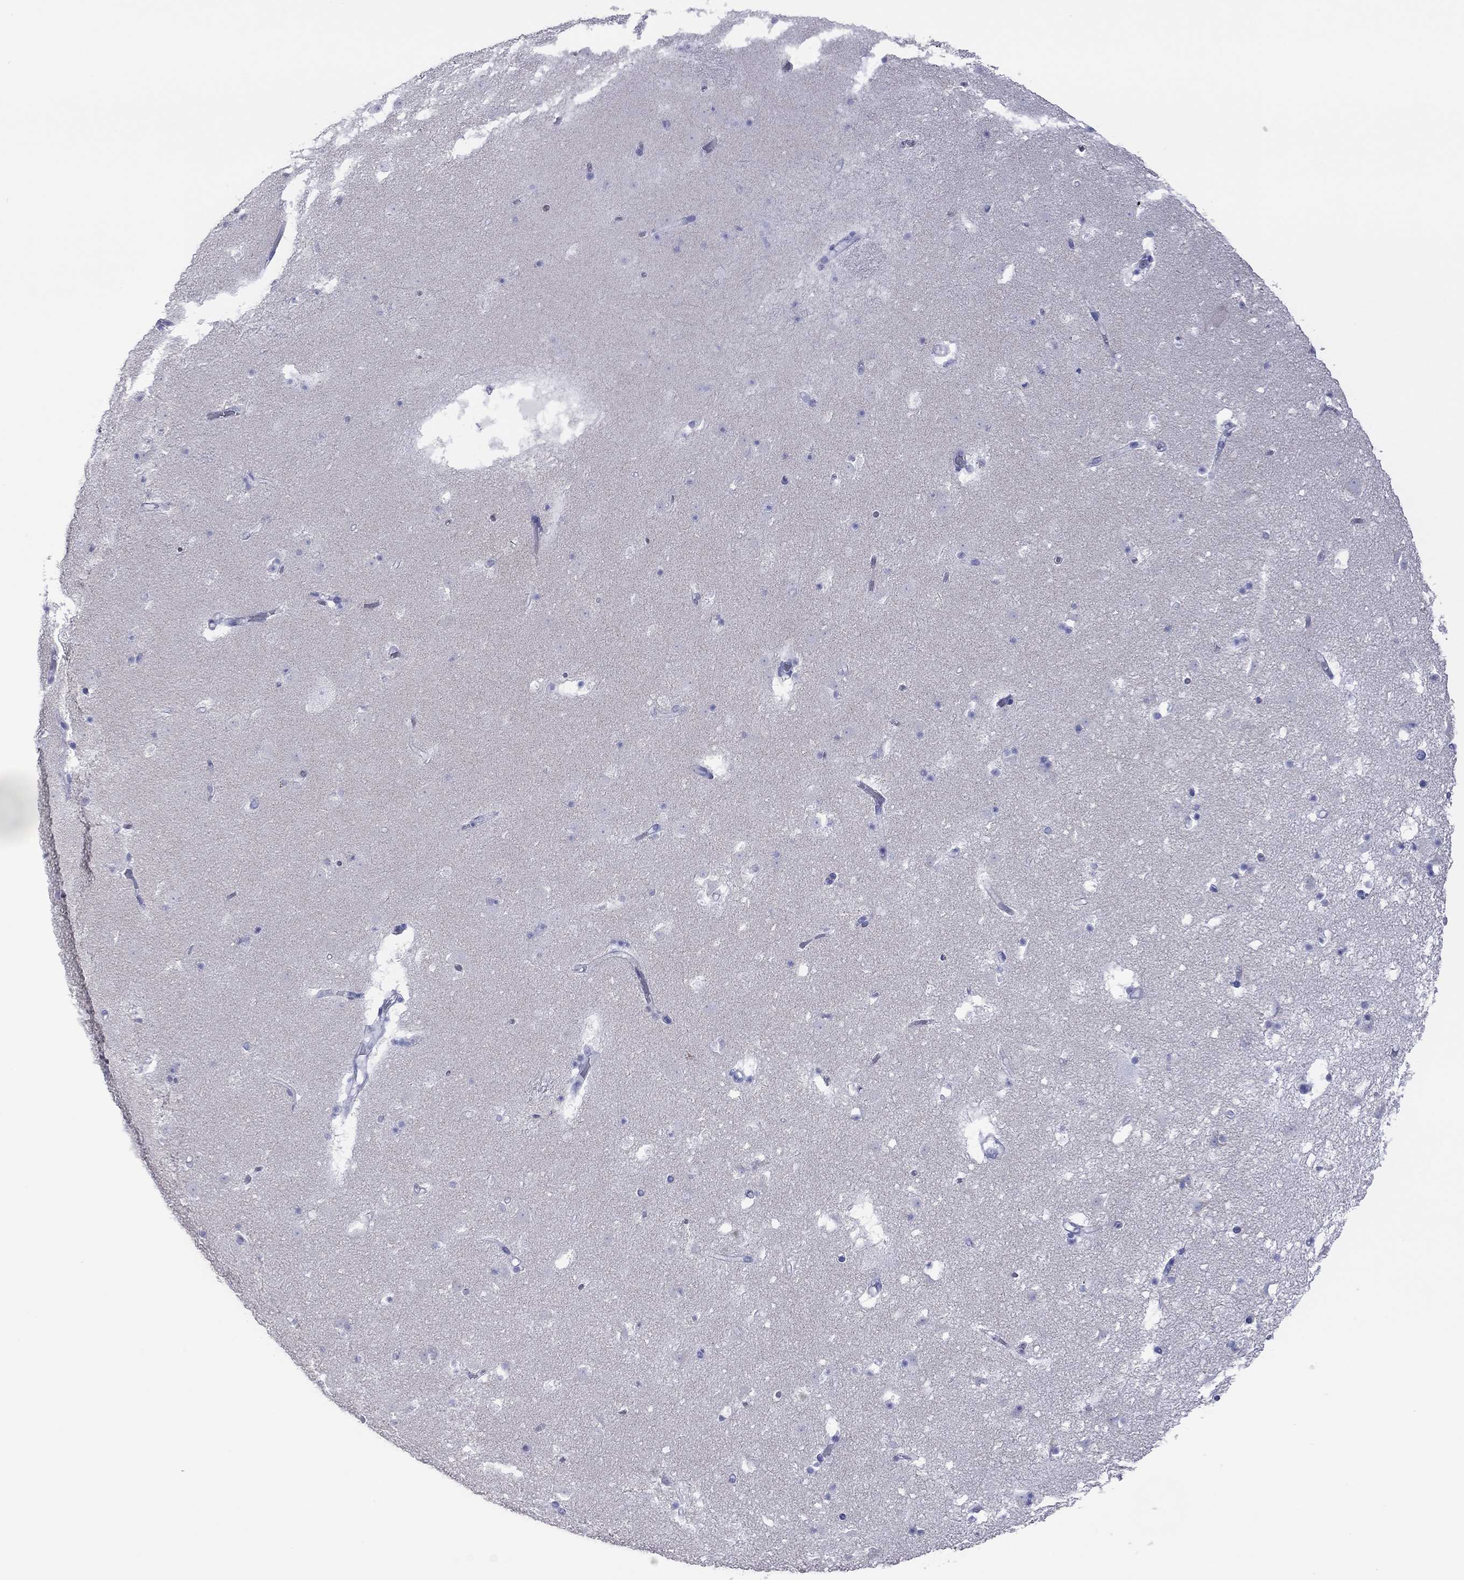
{"staining": {"intensity": "negative", "quantity": "none", "location": "none"}, "tissue": "caudate", "cell_type": "Glial cells", "image_type": "normal", "snomed": [{"axis": "morphology", "description": "Normal tissue, NOS"}, {"axis": "topography", "description": "Lateral ventricle wall"}], "caption": "This photomicrograph is of benign caudate stained with IHC to label a protein in brown with the nuclei are counter-stained blue. There is no expression in glial cells. (Immunohistochemistry, brightfield microscopy, high magnification).", "gene": "VSIG10", "patient": {"sex": "female", "age": 42}}